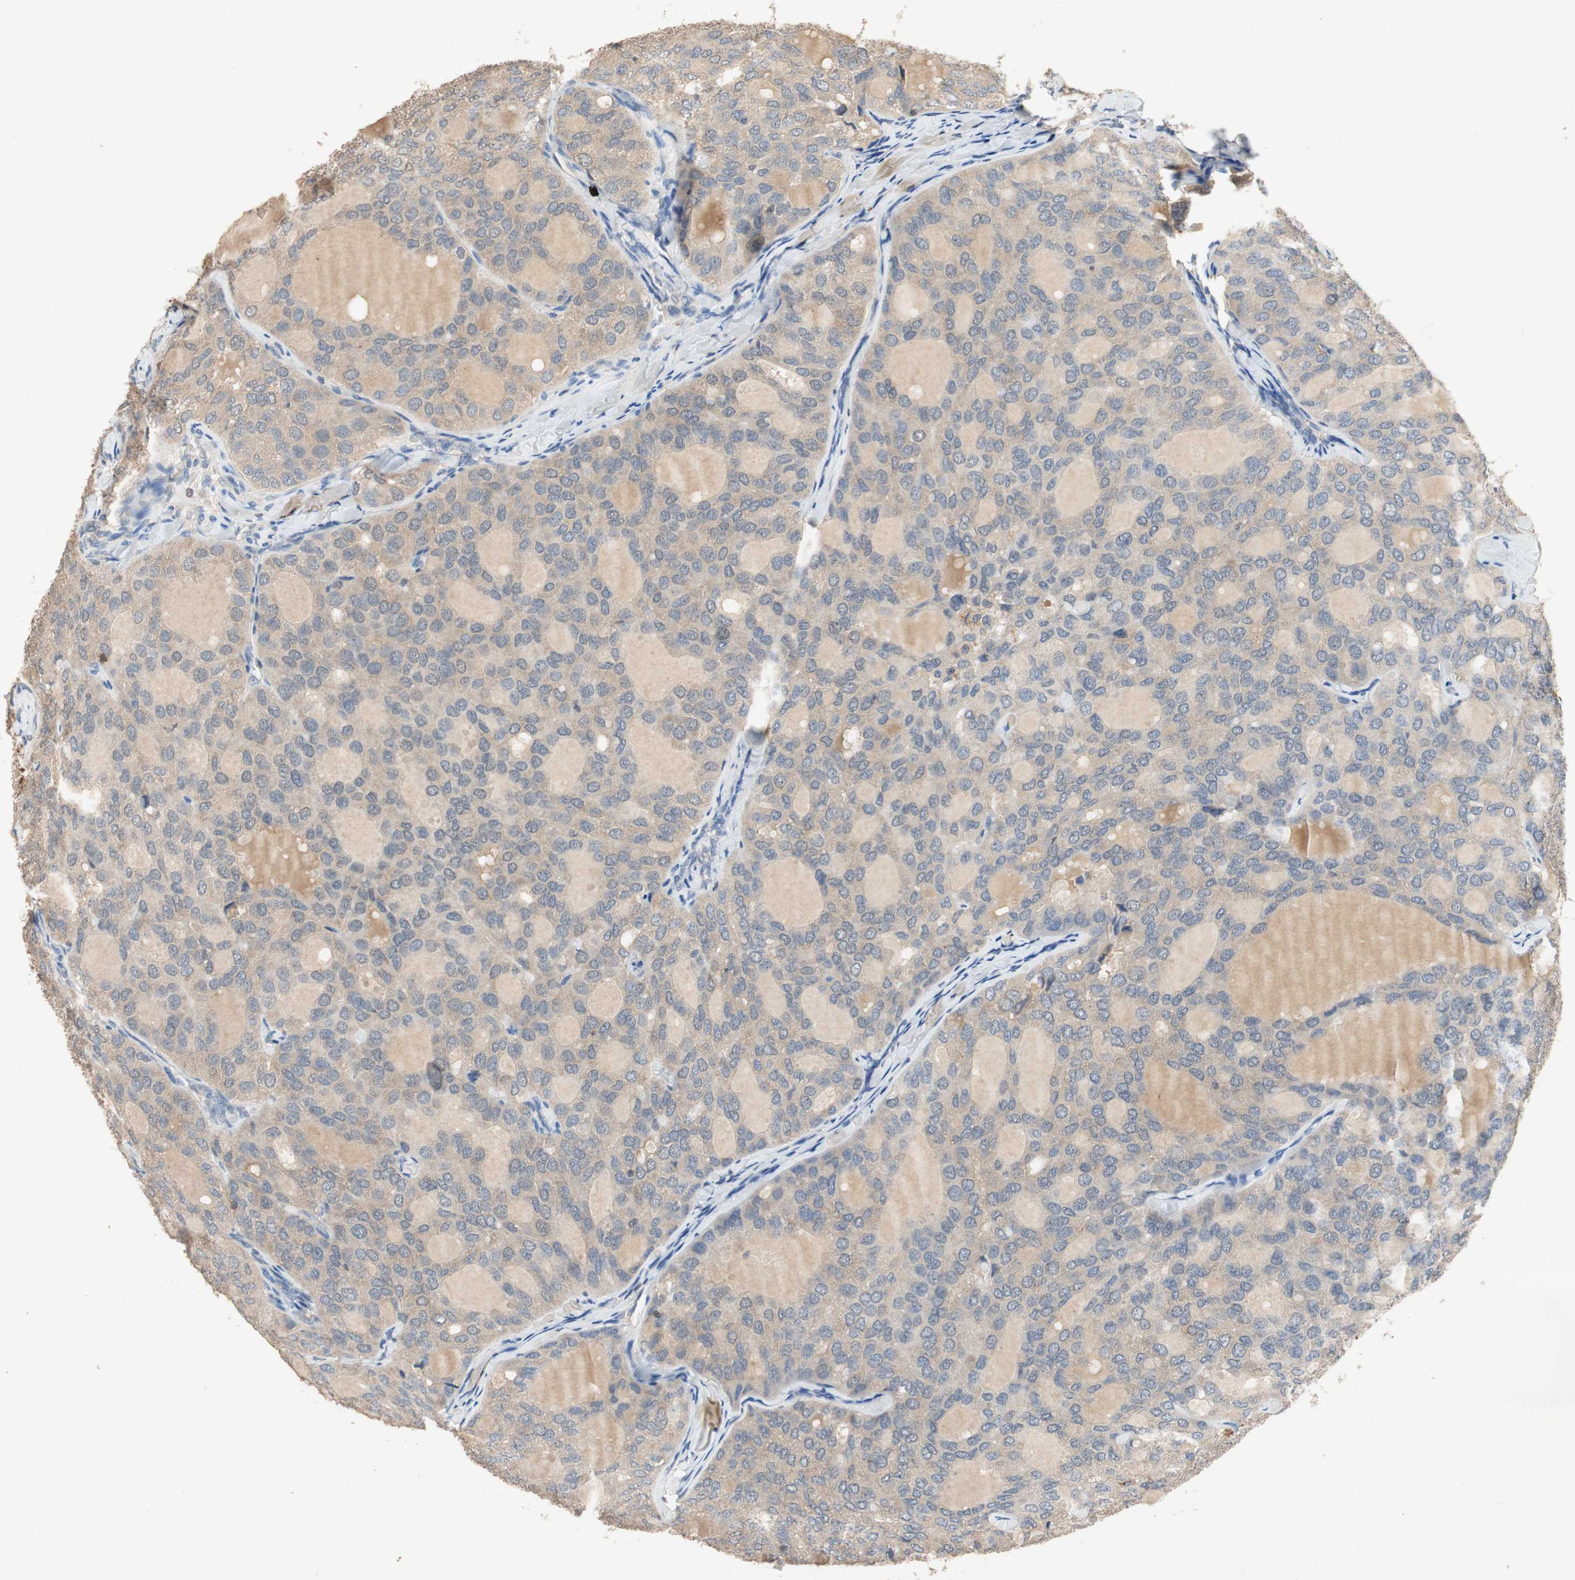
{"staining": {"intensity": "weak", "quantity": ">75%", "location": "cytoplasmic/membranous"}, "tissue": "thyroid cancer", "cell_type": "Tumor cells", "image_type": "cancer", "snomed": [{"axis": "morphology", "description": "Follicular adenoma carcinoma, NOS"}, {"axis": "topography", "description": "Thyroid gland"}], "caption": "Protein staining displays weak cytoplasmic/membranous positivity in about >75% of tumor cells in follicular adenoma carcinoma (thyroid). Ihc stains the protein in brown and the nuclei are stained blue.", "gene": "ADAP1", "patient": {"sex": "male", "age": 75}}